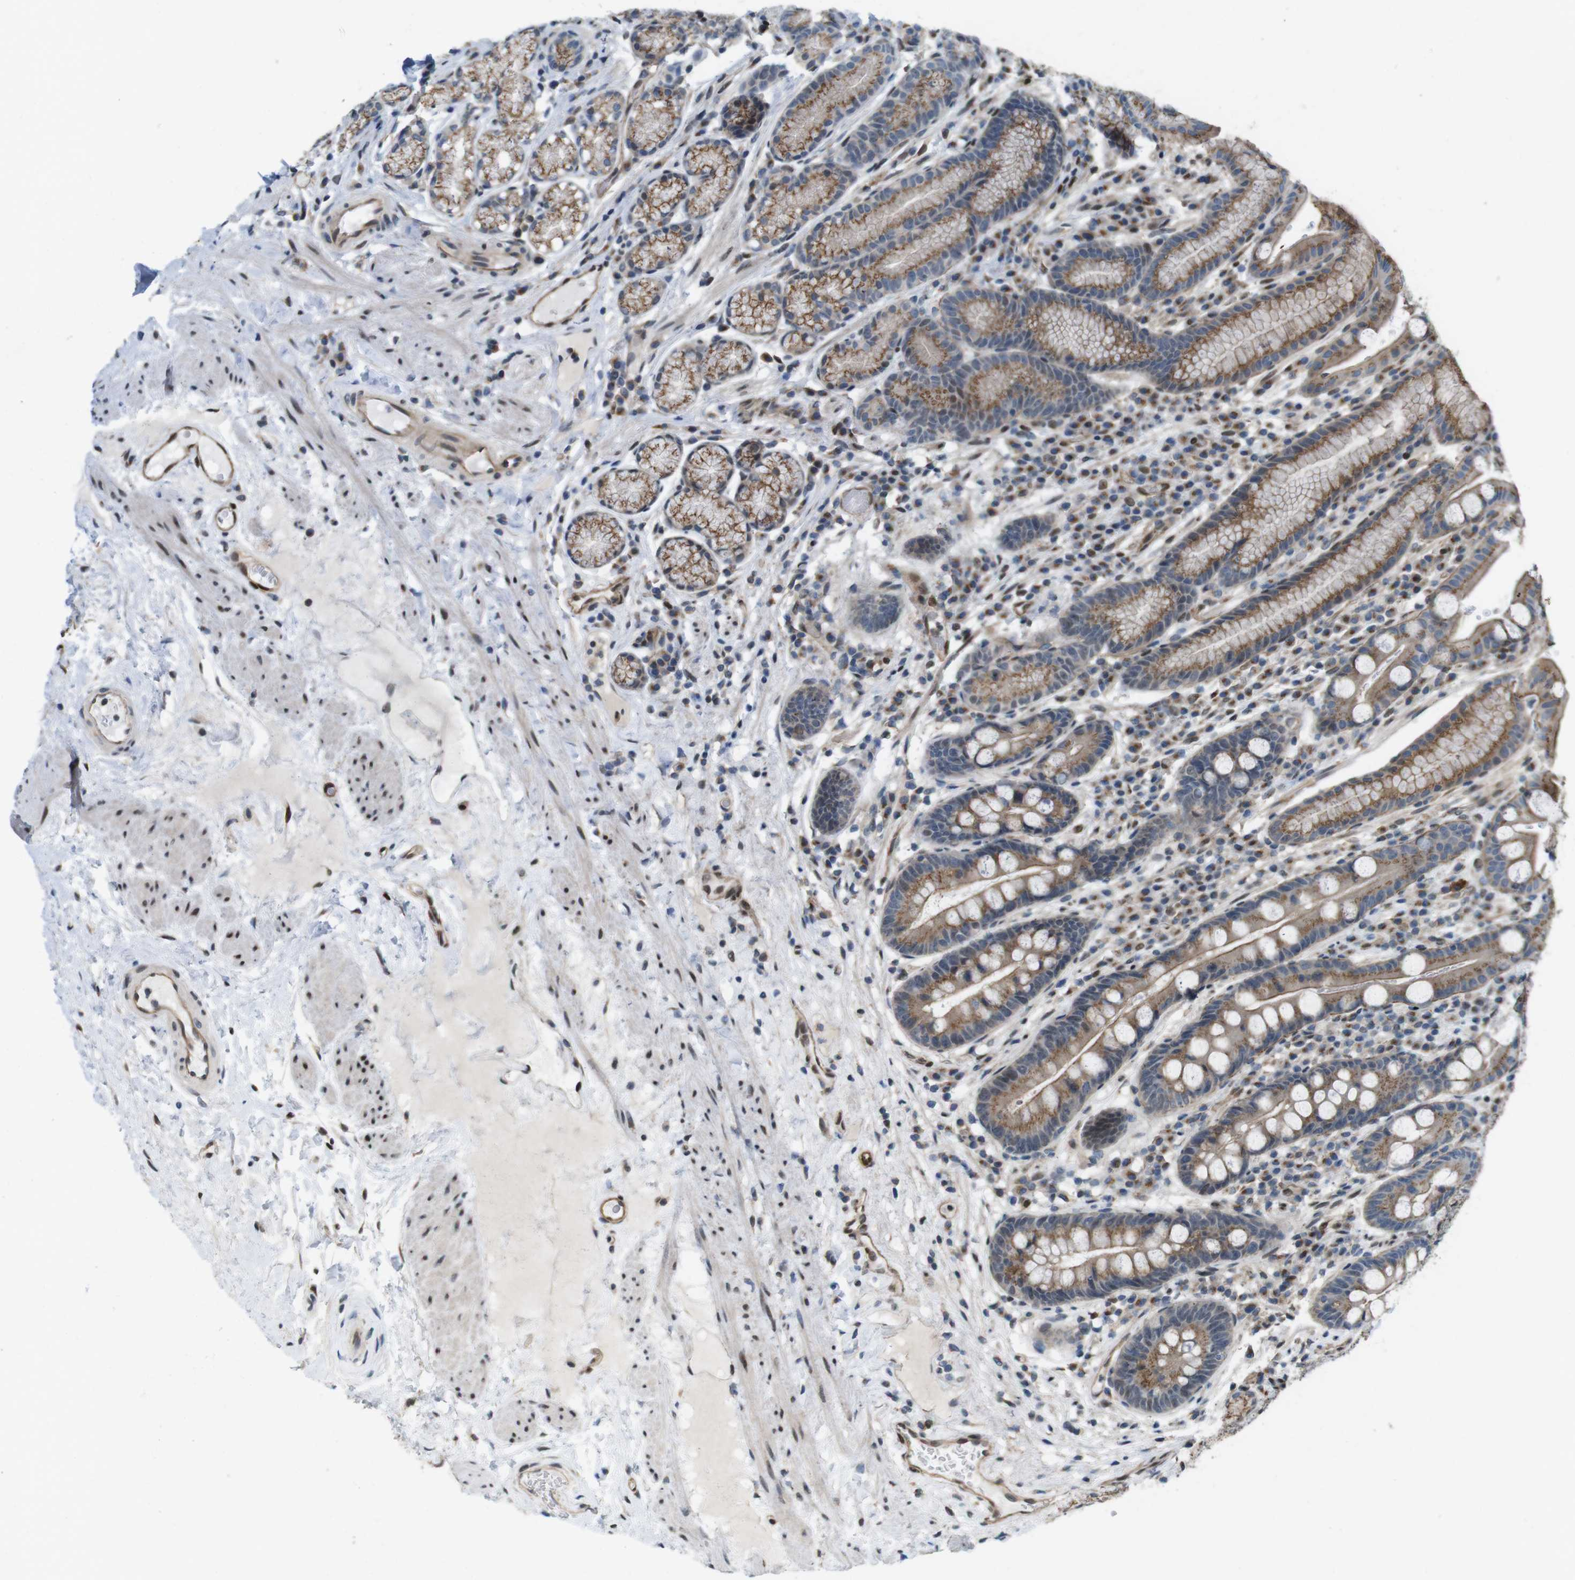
{"staining": {"intensity": "moderate", "quantity": ">75%", "location": "cytoplasmic/membranous"}, "tissue": "stomach", "cell_type": "Glandular cells", "image_type": "normal", "snomed": [{"axis": "morphology", "description": "Normal tissue, NOS"}, {"axis": "topography", "description": "Stomach, lower"}], "caption": "Immunohistochemistry staining of normal stomach, which exhibits medium levels of moderate cytoplasmic/membranous expression in approximately >75% of glandular cells indicating moderate cytoplasmic/membranous protein positivity. The staining was performed using DAB (3,3'-diaminobenzidine) (brown) for protein detection and nuclei were counterstained in hematoxylin (blue).", "gene": "SKI", "patient": {"sex": "male", "age": 52}}